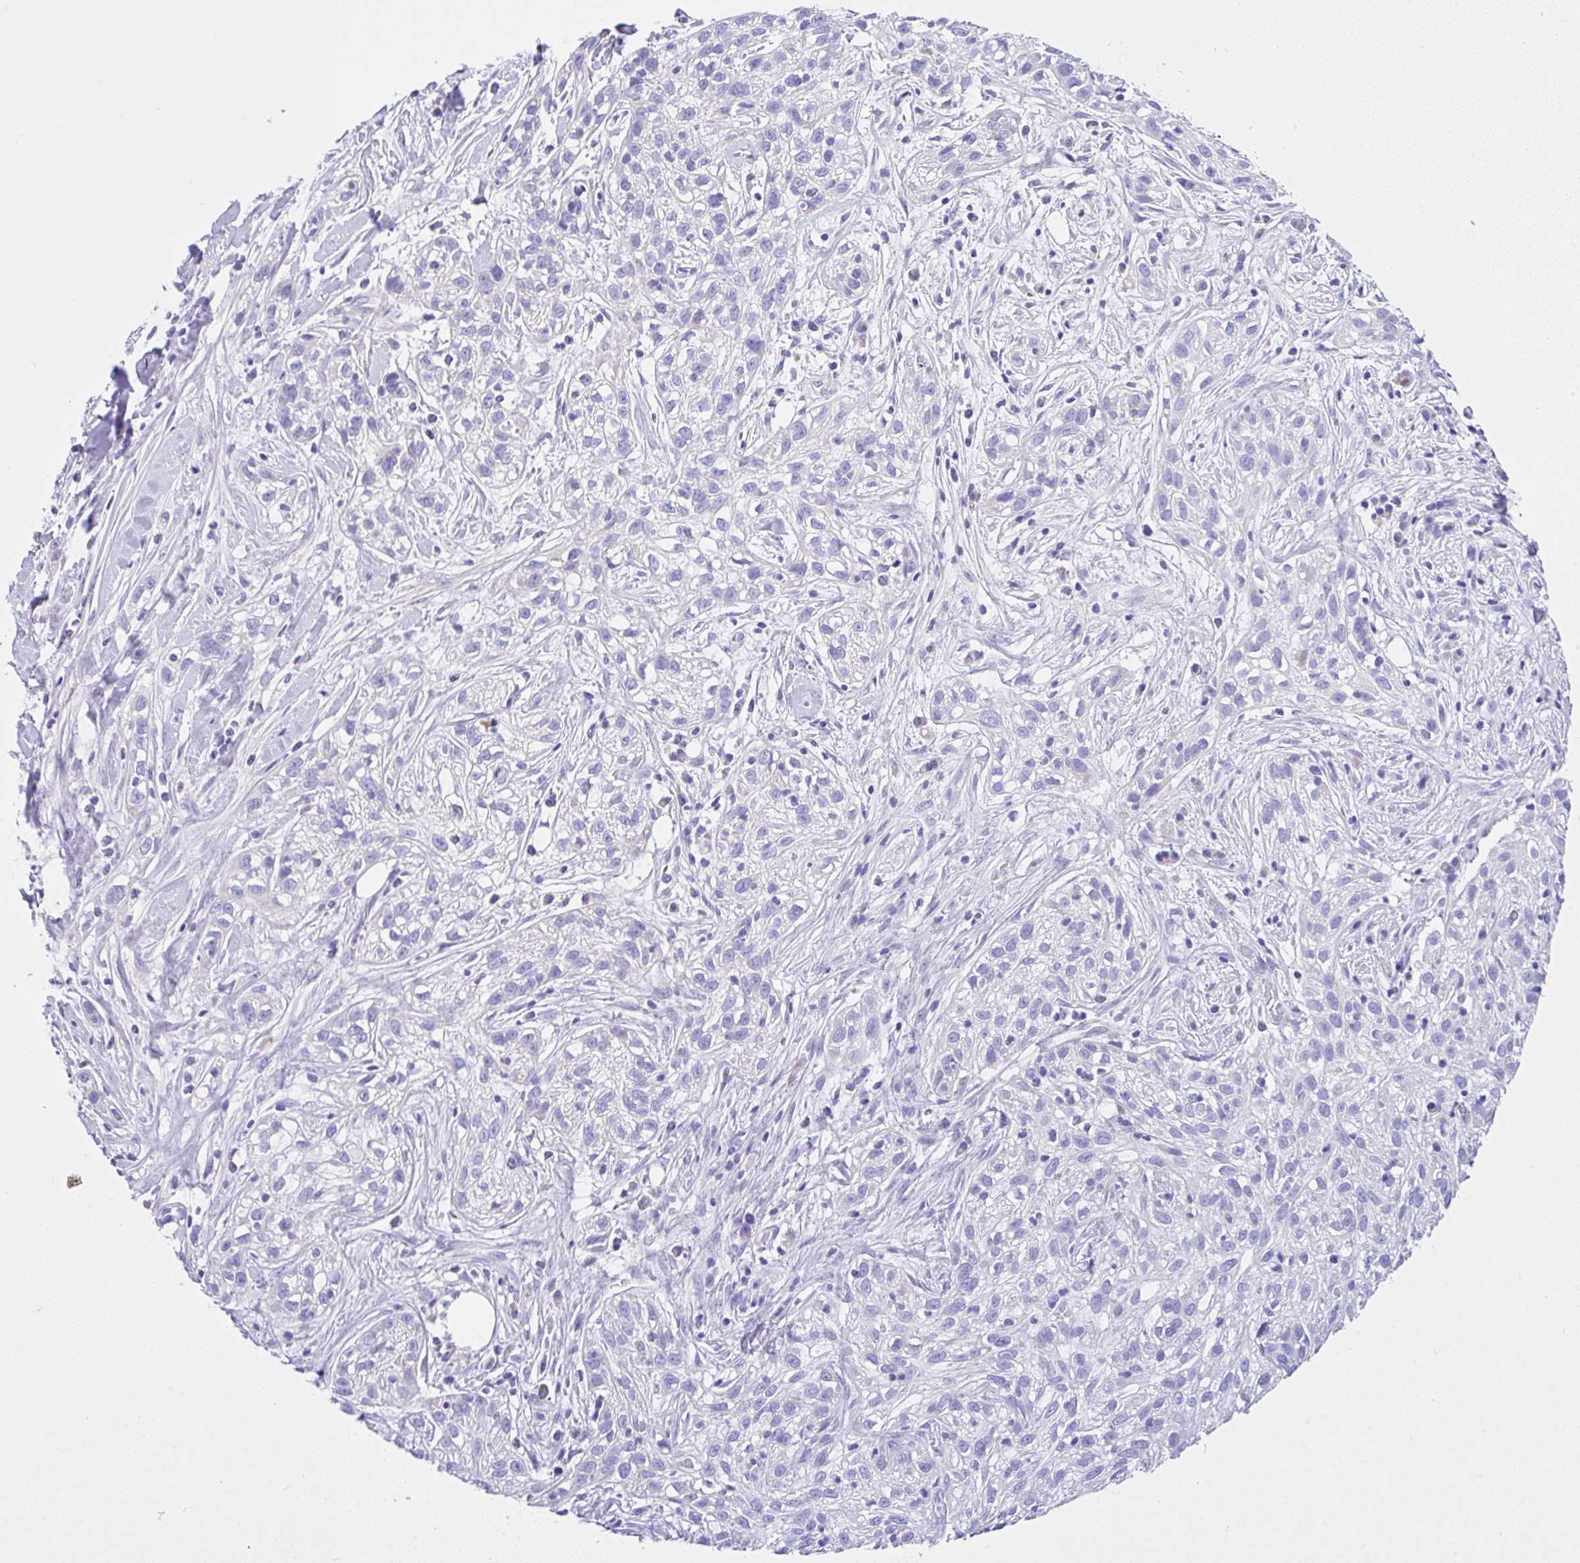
{"staining": {"intensity": "negative", "quantity": "none", "location": "none"}, "tissue": "skin cancer", "cell_type": "Tumor cells", "image_type": "cancer", "snomed": [{"axis": "morphology", "description": "Squamous cell carcinoma, NOS"}, {"axis": "topography", "description": "Skin"}], "caption": "Immunohistochemistry of skin cancer displays no staining in tumor cells.", "gene": "SLC13A1", "patient": {"sex": "male", "age": 82}}